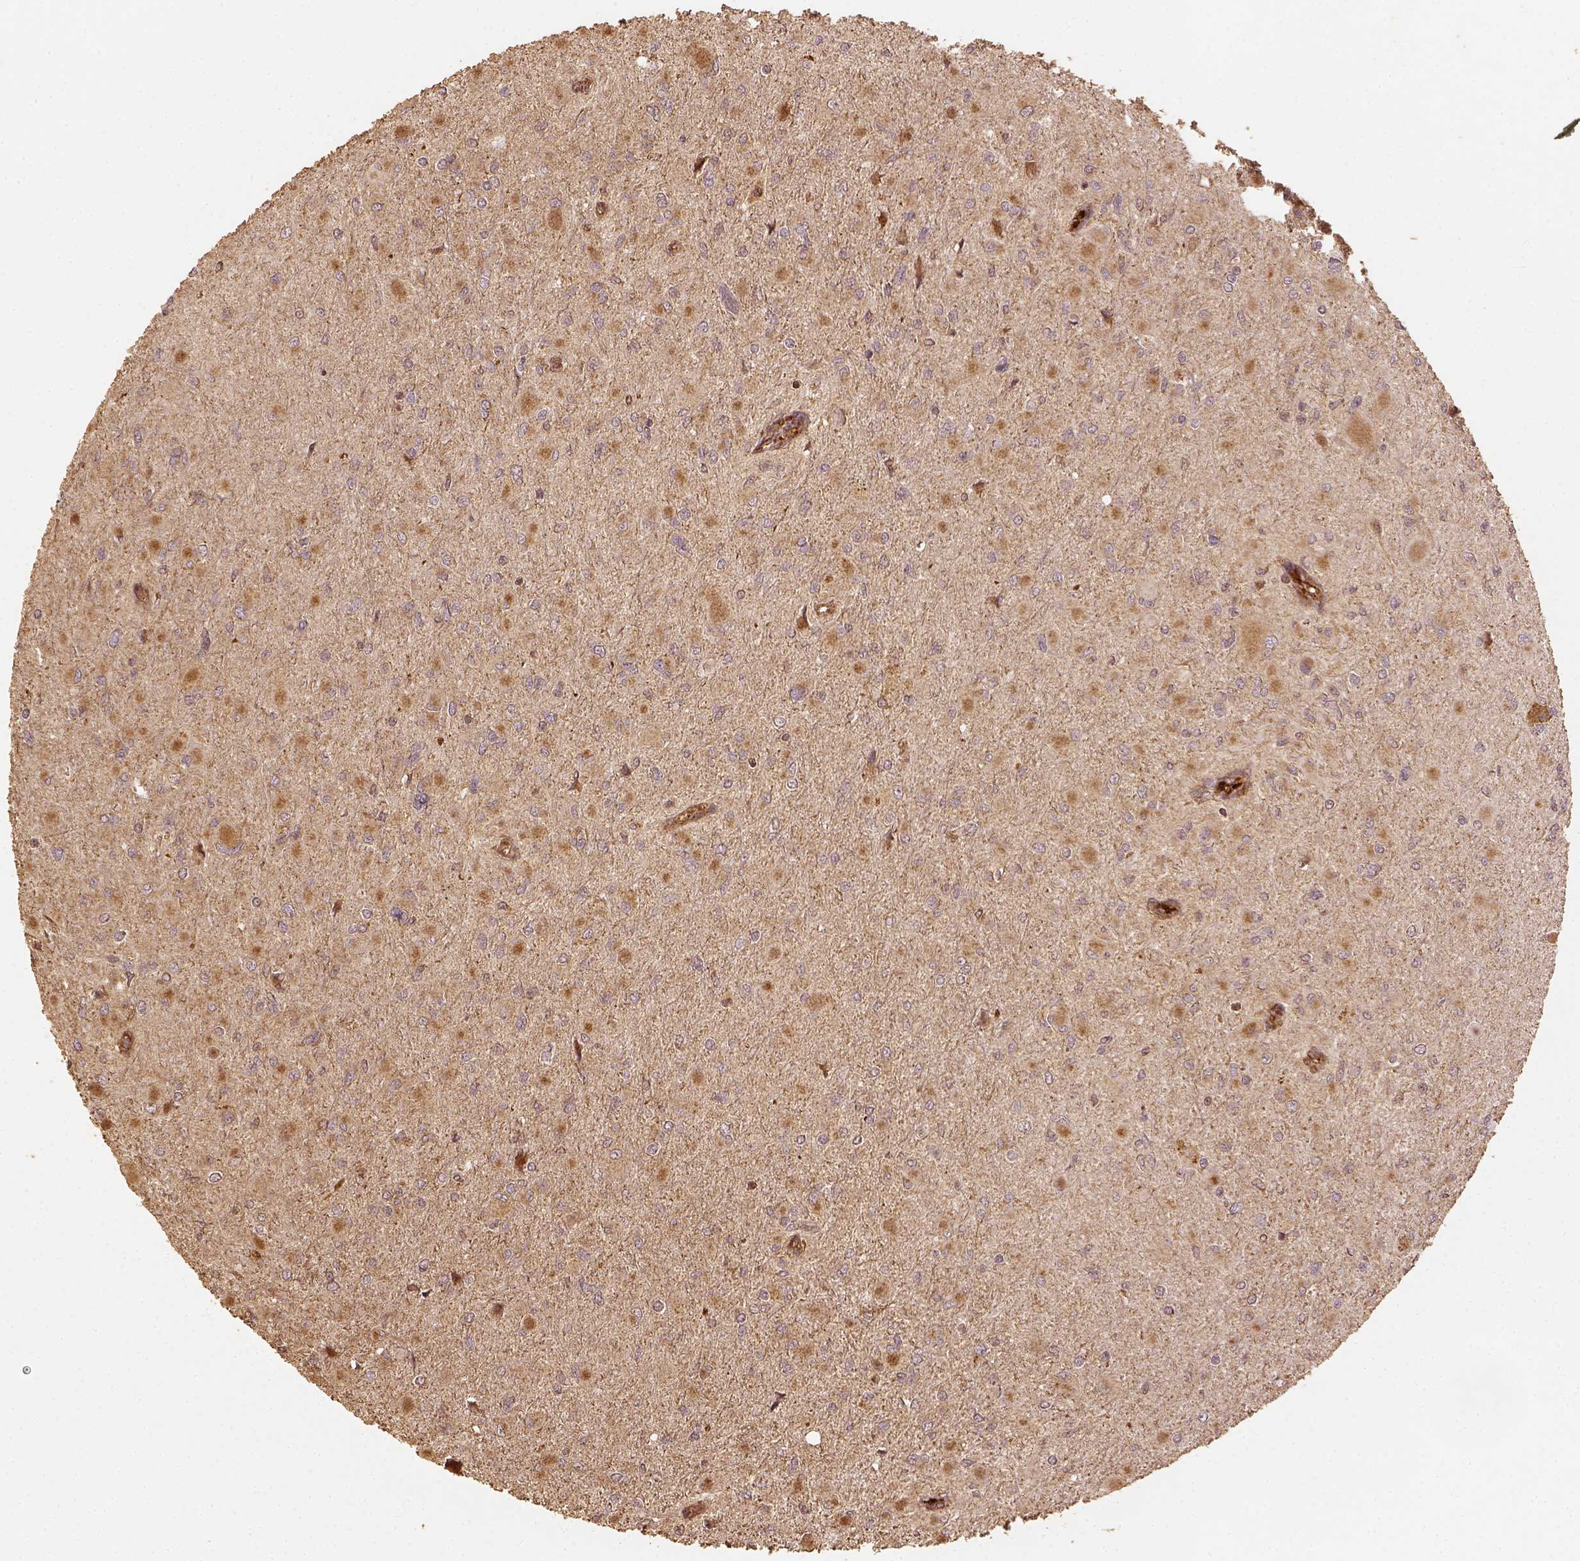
{"staining": {"intensity": "weak", "quantity": ">75%", "location": "cytoplasmic/membranous"}, "tissue": "glioma", "cell_type": "Tumor cells", "image_type": "cancer", "snomed": [{"axis": "morphology", "description": "Glioma, malignant, High grade"}, {"axis": "topography", "description": "Cerebral cortex"}], "caption": "A brown stain shows weak cytoplasmic/membranous expression of a protein in human glioma tumor cells.", "gene": "VEGFA", "patient": {"sex": "female", "age": 36}}